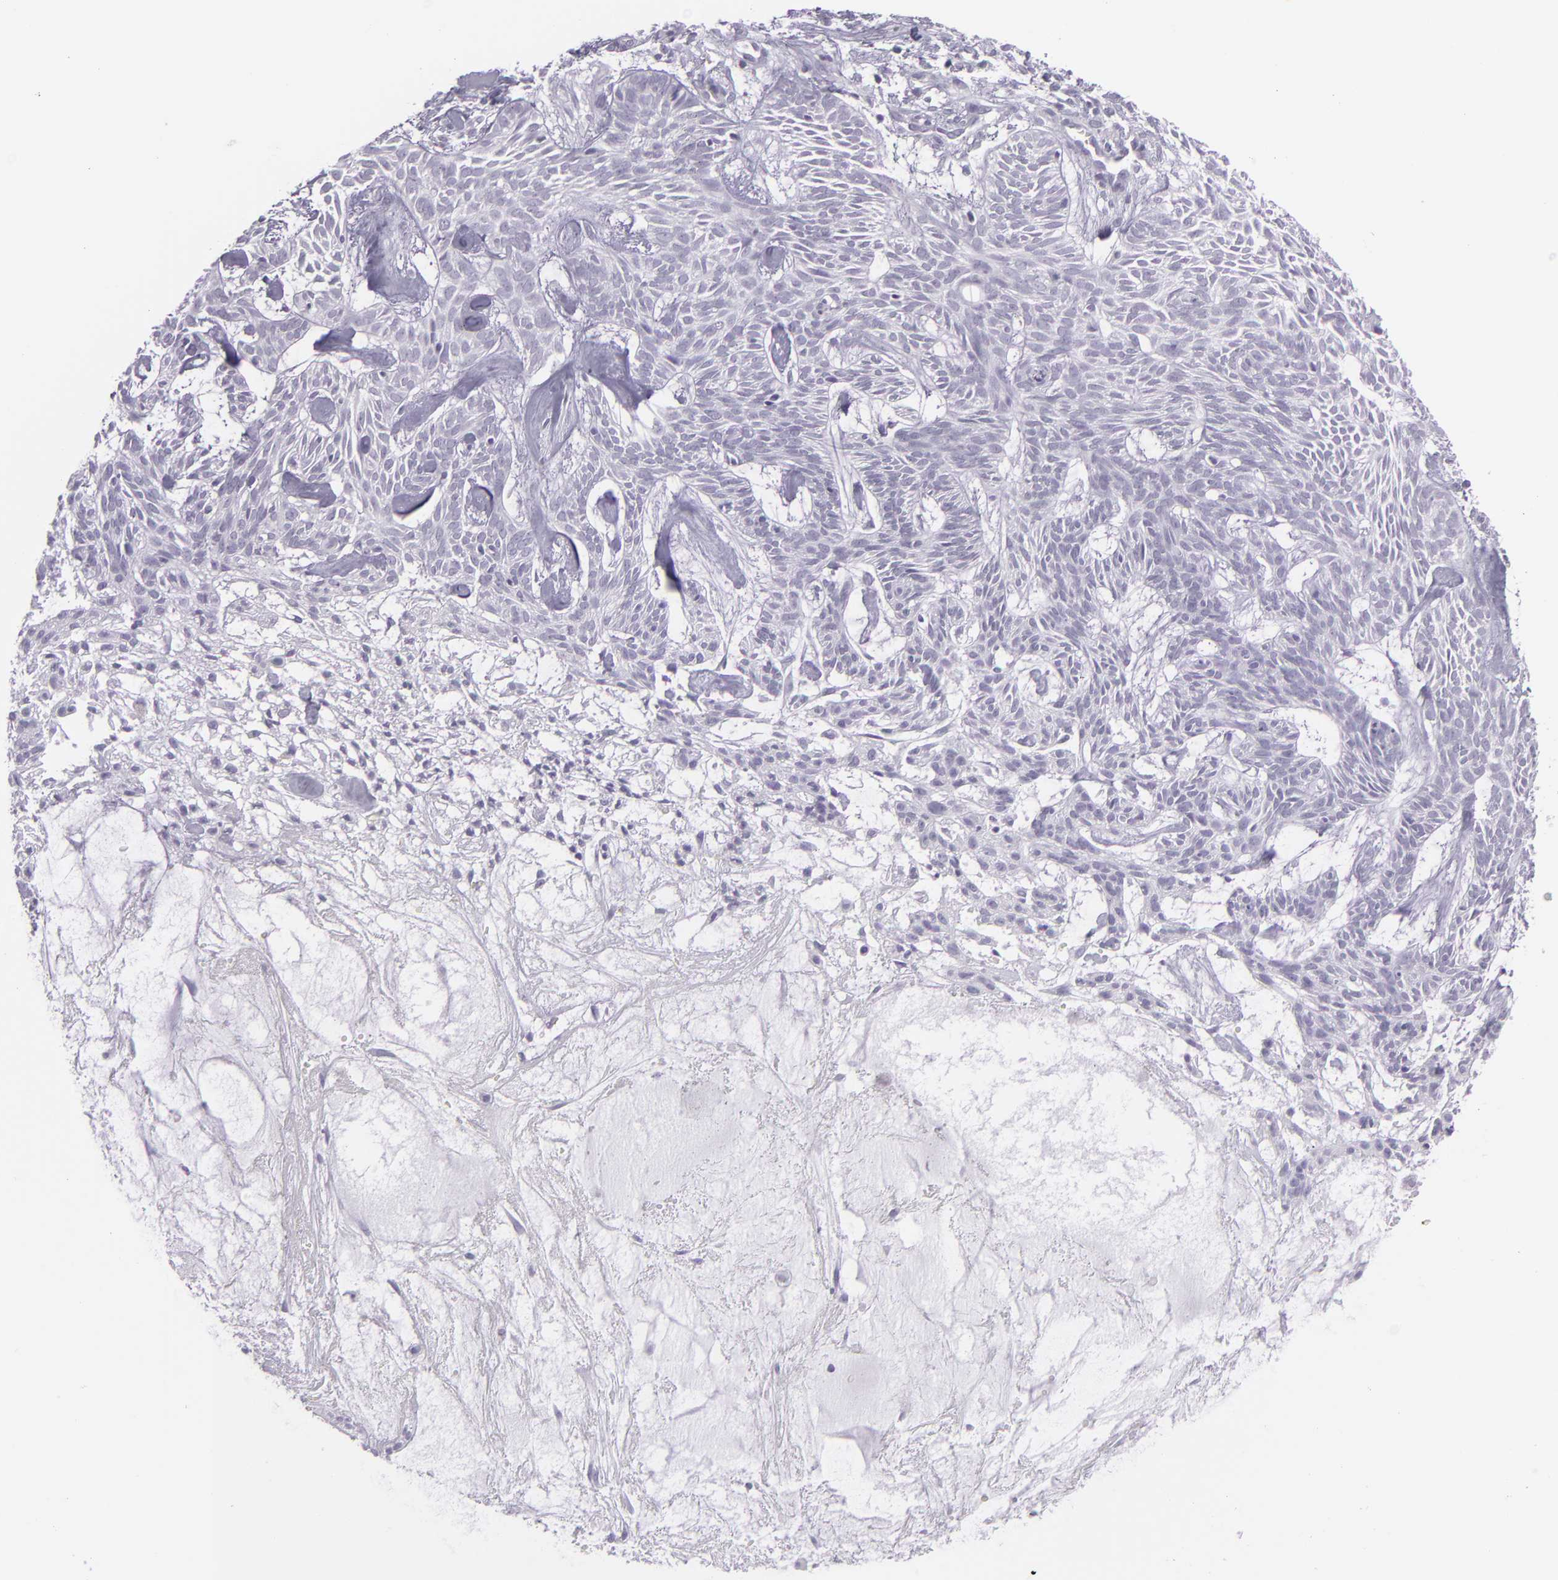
{"staining": {"intensity": "negative", "quantity": "none", "location": "none"}, "tissue": "skin cancer", "cell_type": "Tumor cells", "image_type": "cancer", "snomed": [{"axis": "morphology", "description": "Basal cell carcinoma"}, {"axis": "topography", "description": "Skin"}], "caption": "Immunohistochemical staining of human skin basal cell carcinoma exhibits no significant staining in tumor cells. Brightfield microscopy of immunohistochemistry stained with DAB (3,3'-diaminobenzidine) (brown) and hematoxylin (blue), captured at high magnification.", "gene": "MUC6", "patient": {"sex": "male", "age": 75}}